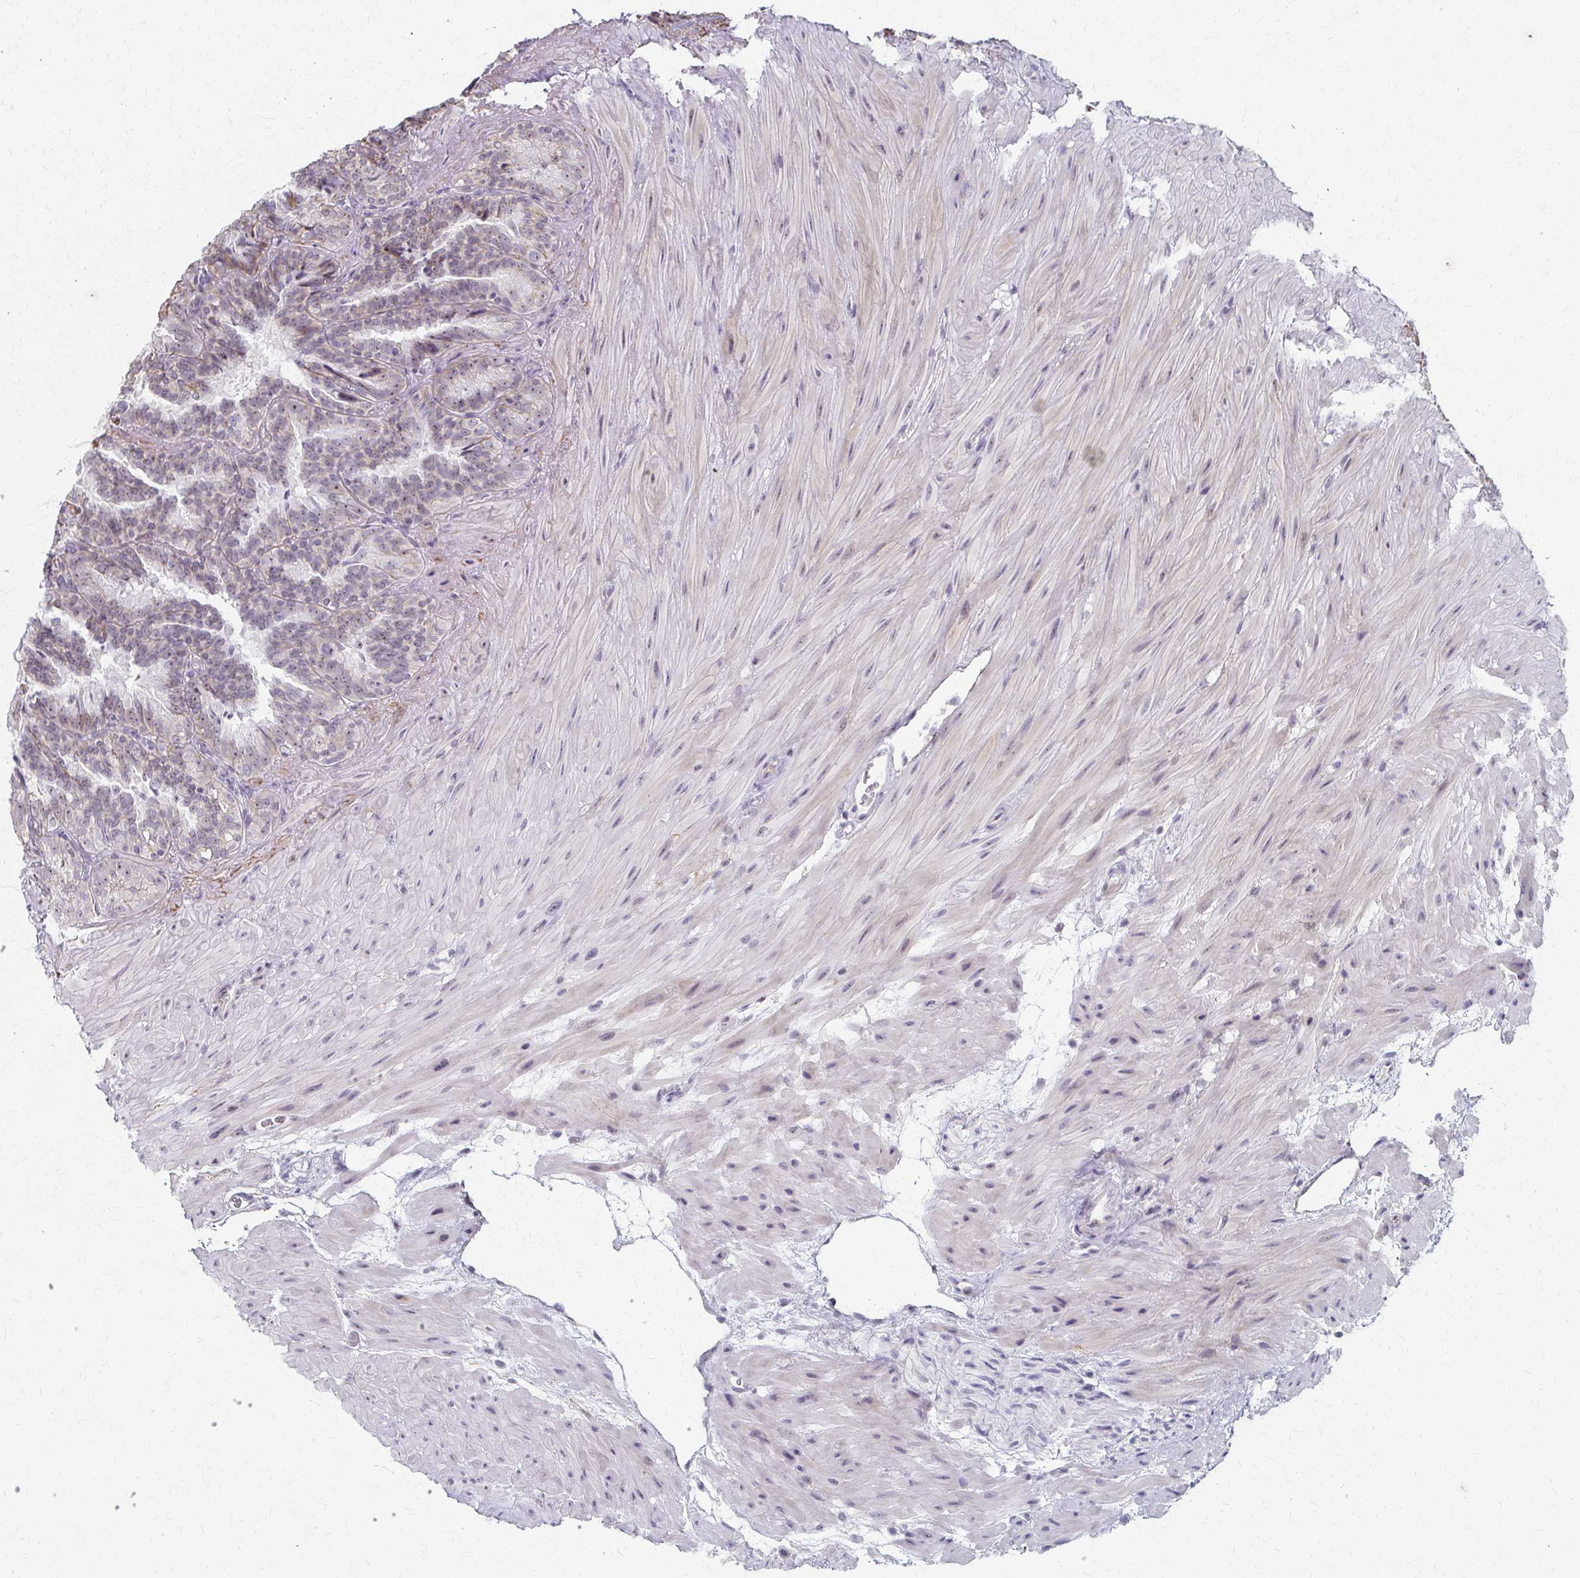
{"staining": {"intensity": "moderate", "quantity": "25%-75%", "location": "cytoplasmic/membranous"}, "tissue": "seminal vesicle", "cell_type": "Glandular cells", "image_type": "normal", "snomed": [{"axis": "morphology", "description": "Normal tissue, NOS"}, {"axis": "topography", "description": "Seminal veicle"}], "caption": "DAB (3,3'-diaminobenzidine) immunohistochemical staining of benign seminal vesicle demonstrates moderate cytoplasmic/membranous protein positivity in about 25%-75% of glandular cells. The protein of interest is shown in brown color, while the nuclei are stained blue.", "gene": "PES1", "patient": {"sex": "male", "age": 60}}